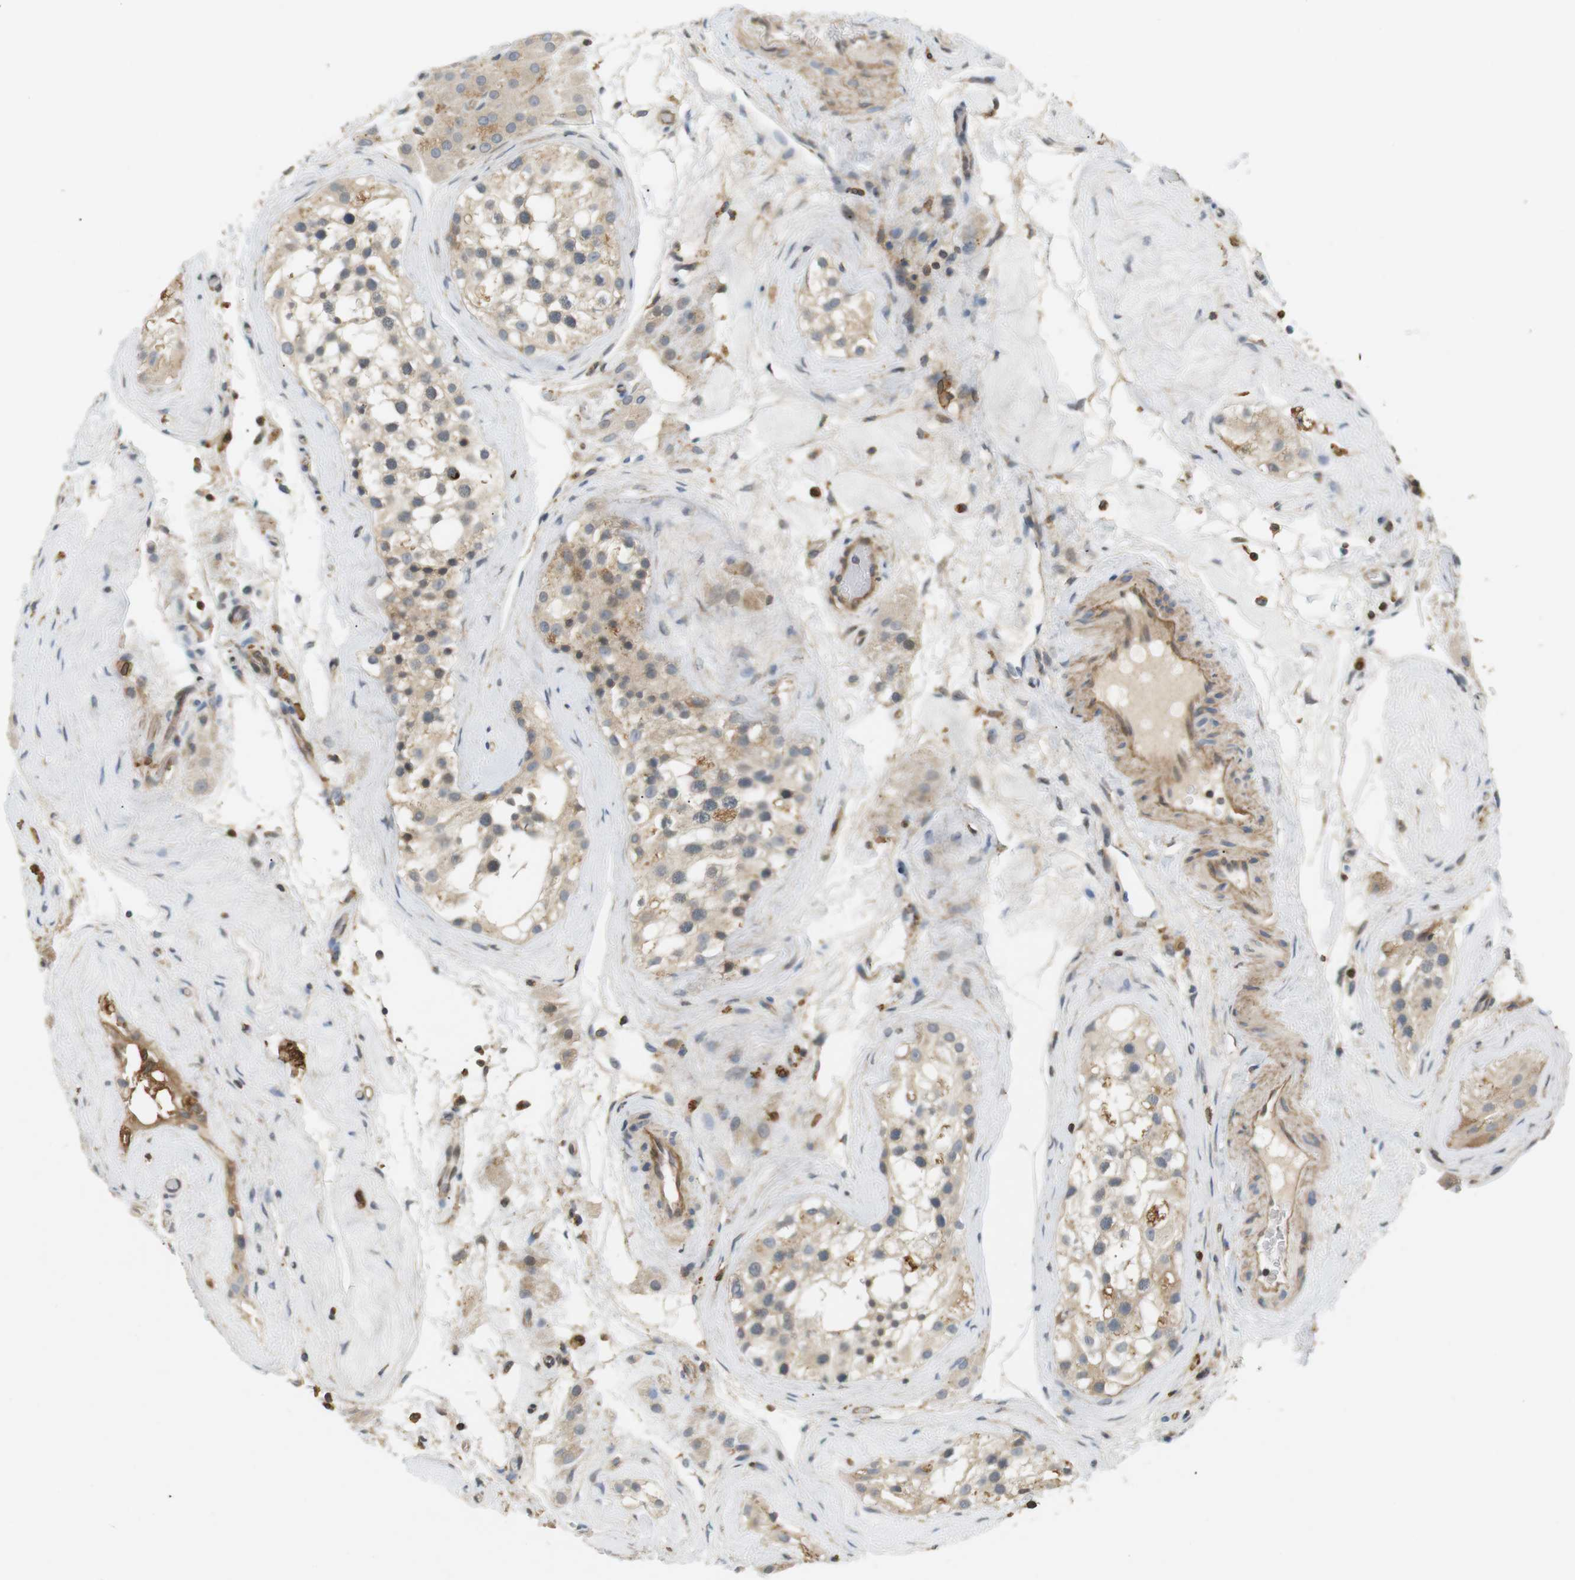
{"staining": {"intensity": "weak", "quantity": "25%-75%", "location": "cytoplasmic/membranous"}, "tissue": "testis", "cell_type": "Cells in seminiferous ducts", "image_type": "normal", "snomed": [{"axis": "morphology", "description": "Normal tissue, NOS"}, {"axis": "morphology", "description": "Seminoma, NOS"}, {"axis": "topography", "description": "Testis"}], "caption": "Benign testis shows weak cytoplasmic/membranous positivity in about 25%-75% of cells in seminiferous ducts (brown staining indicates protein expression, while blue staining denotes nuclei)..", "gene": "P2RY1", "patient": {"sex": "male", "age": 71}}